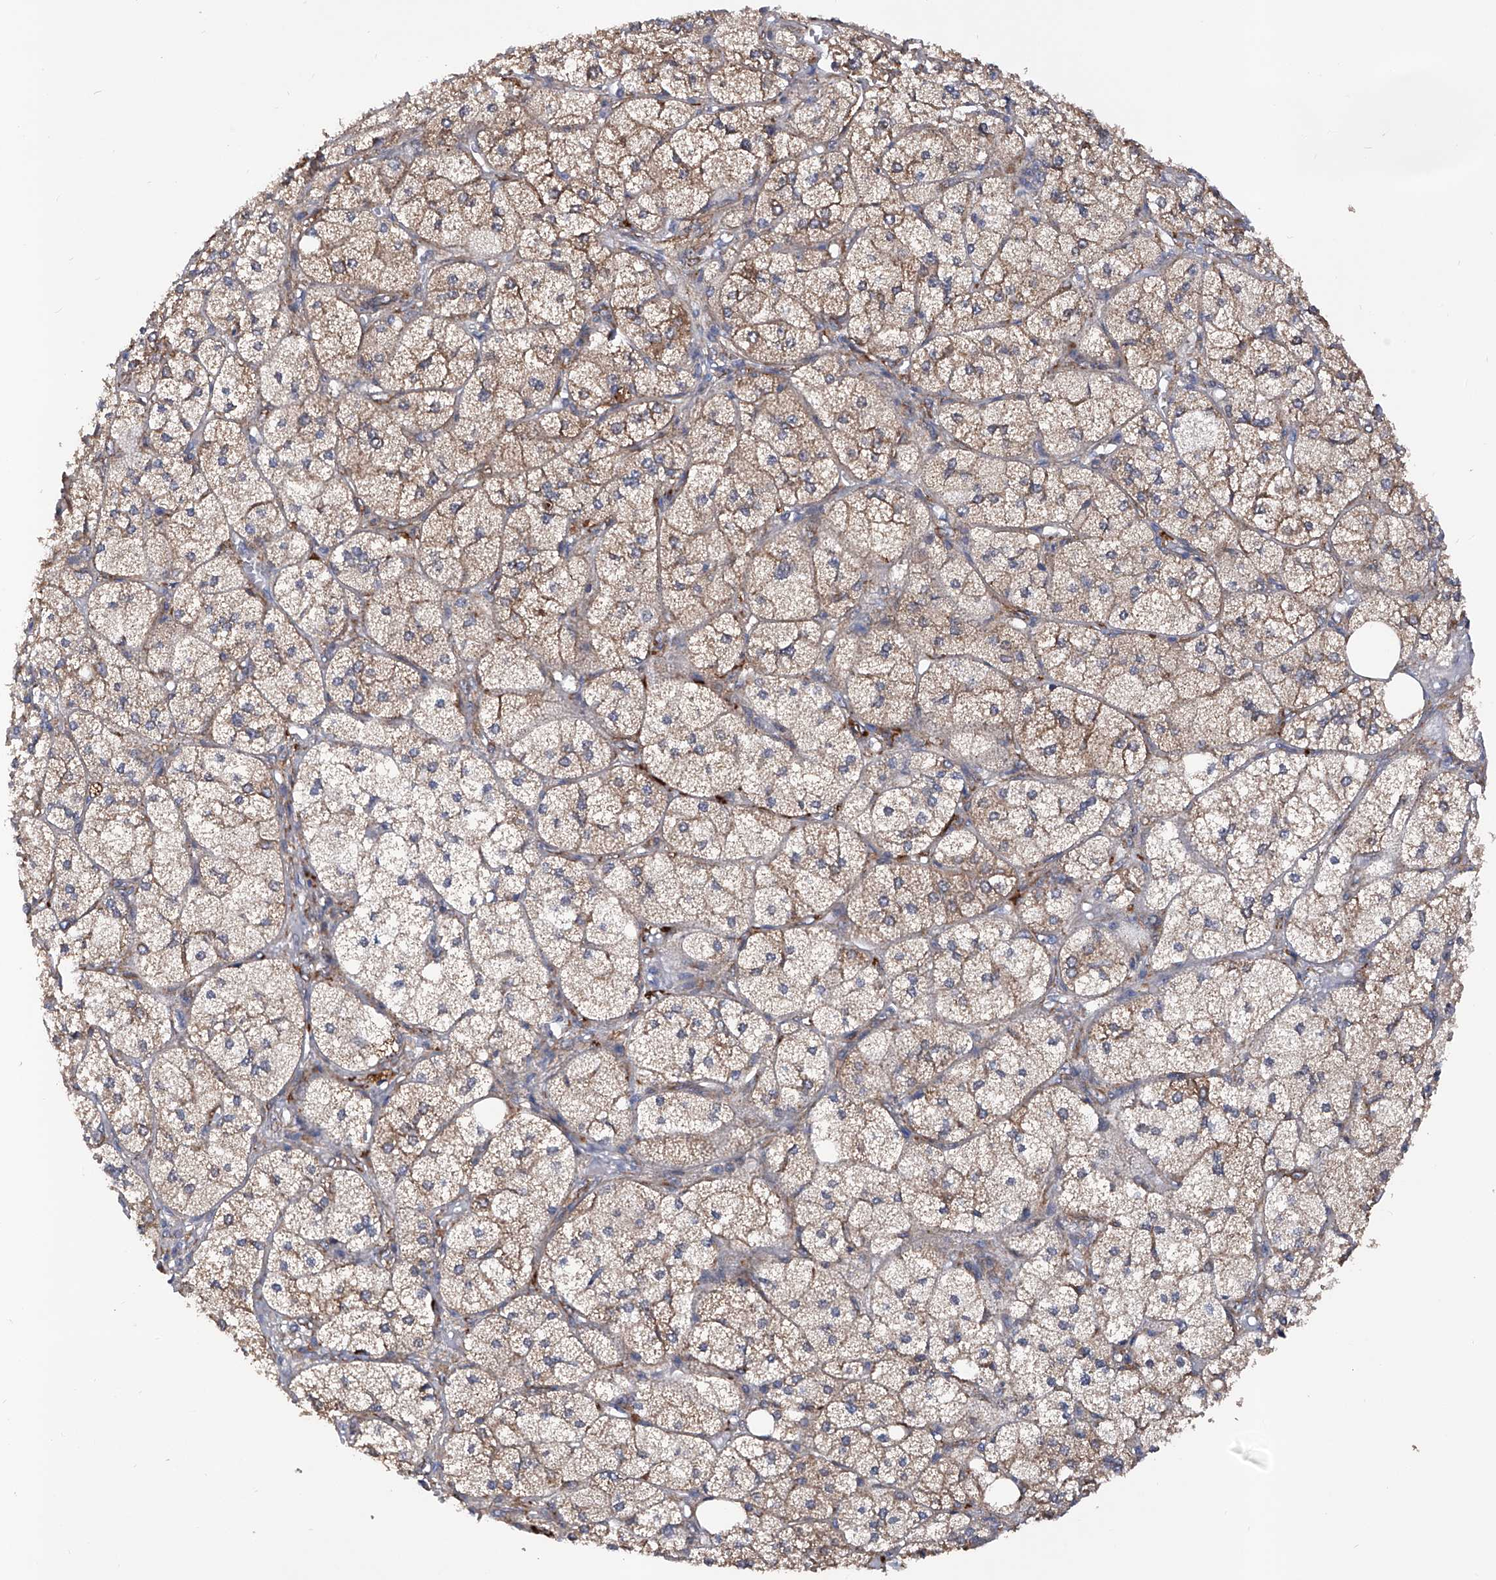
{"staining": {"intensity": "moderate", "quantity": ">75%", "location": "cytoplasmic/membranous"}, "tissue": "adrenal gland", "cell_type": "Glandular cells", "image_type": "normal", "snomed": [{"axis": "morphology", "description": "Normal tissue, NOS"}, {"axis": "topography", "description": "Adrenal gland"}], "caption": "Immunohistochemical staining of normal adrenal gland reveals moderate cytoplasmic/membranous protein staining in about >75% of glandular cells.", "gene": "INPP5B", "patient": {"sex": "female", "age": 61}}